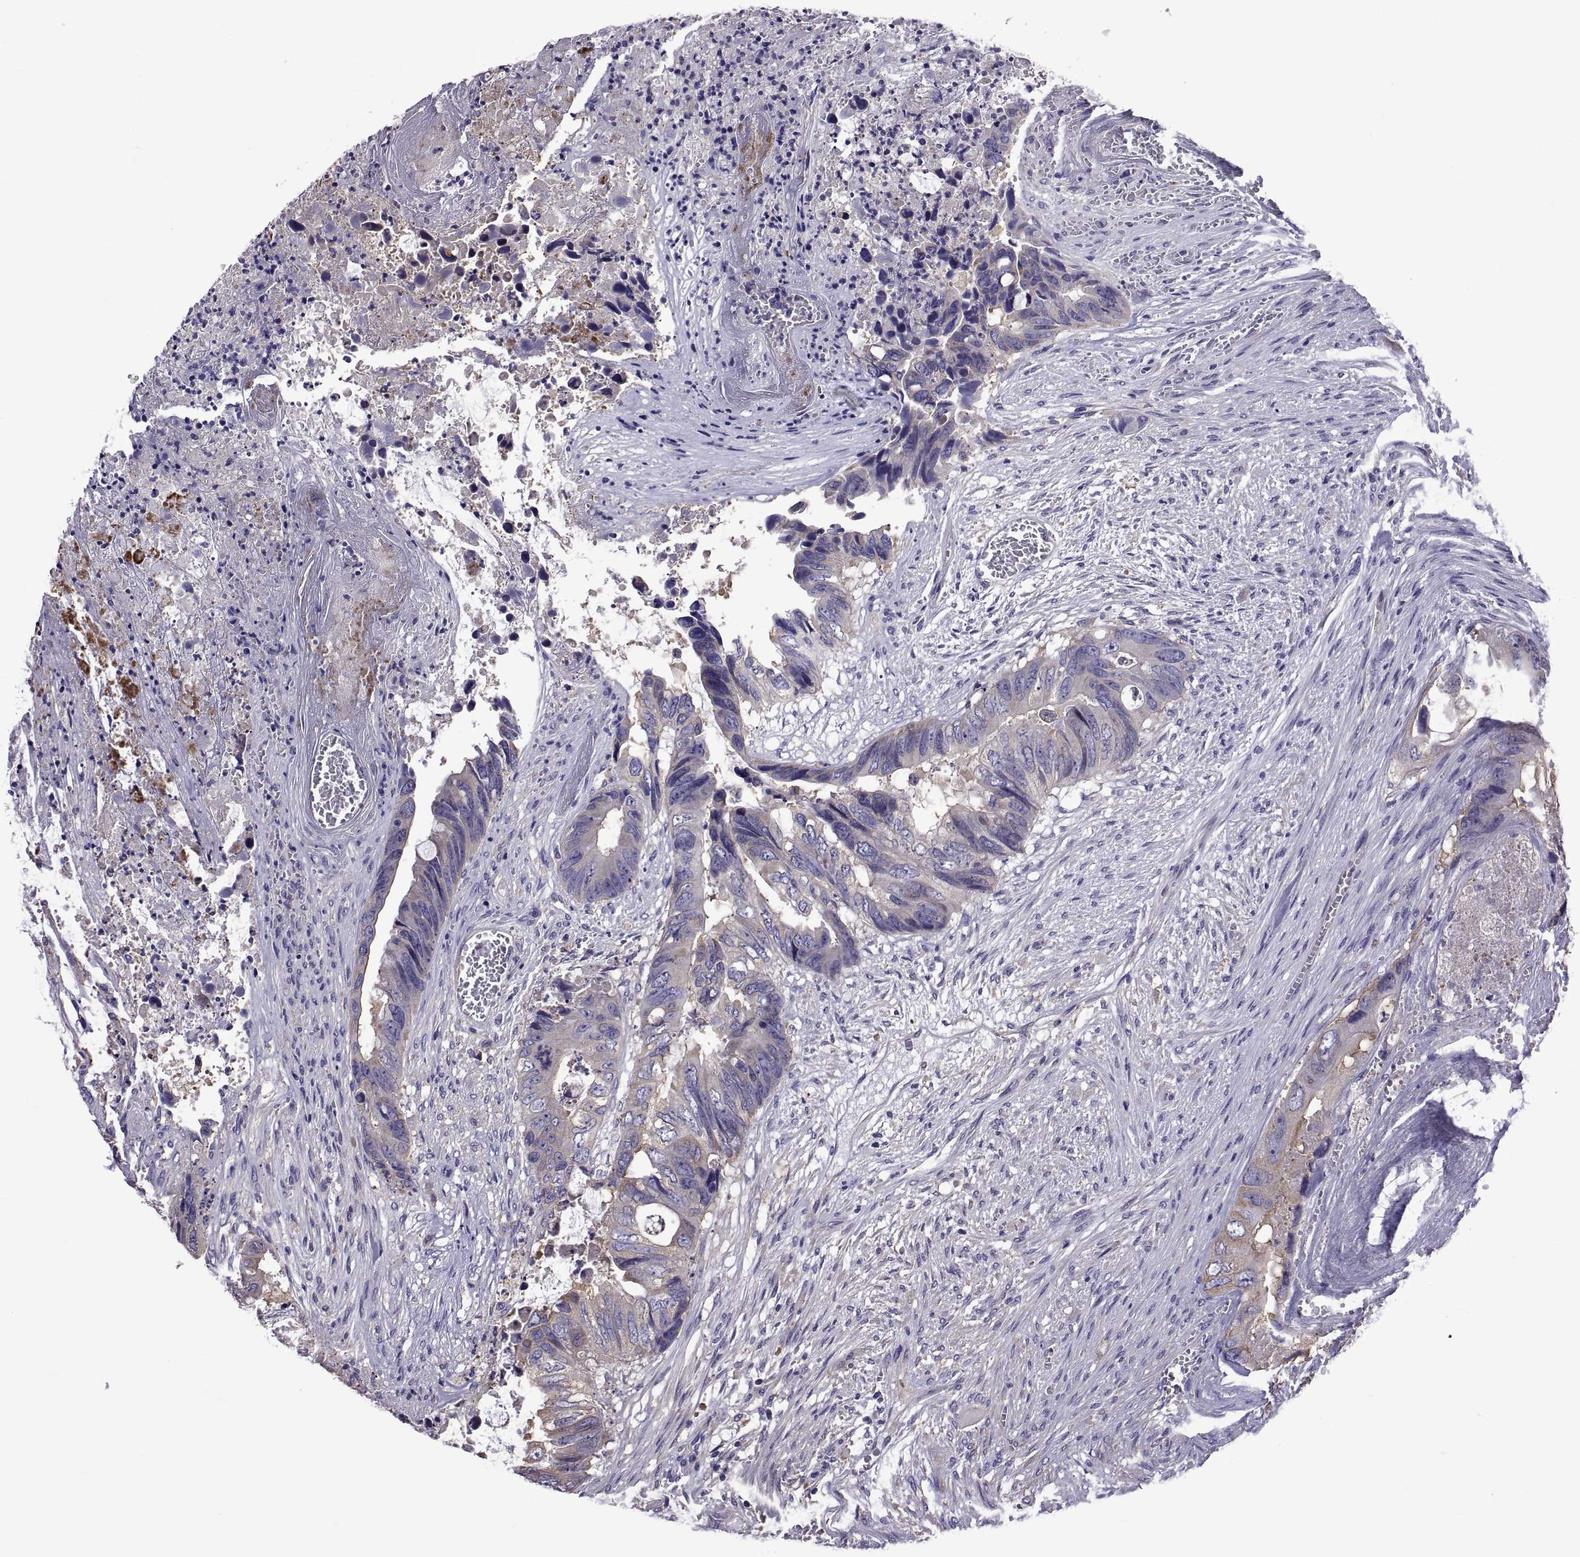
{"staining": {"intensity": "weak", "quantity": ">75%", "location": "cytoplasmic/membranous"}, "tissue": "colorectal cancer", "cell_type": "Tumor cells", "image_type": "cancer", "snomed": [{"axis": "morphology", "description": "Adenocarcinoma, NOS"}, {"axis": "topography", "description": "Rectum"}], "caption": "Protein expression analysis of human colorectal adenocarcinoma reveals weak cytoplasmic/membranous staining in about >75% of tumor cells.", "gene": "TMC3", "patient": {"sex": "male", "age": 63}}